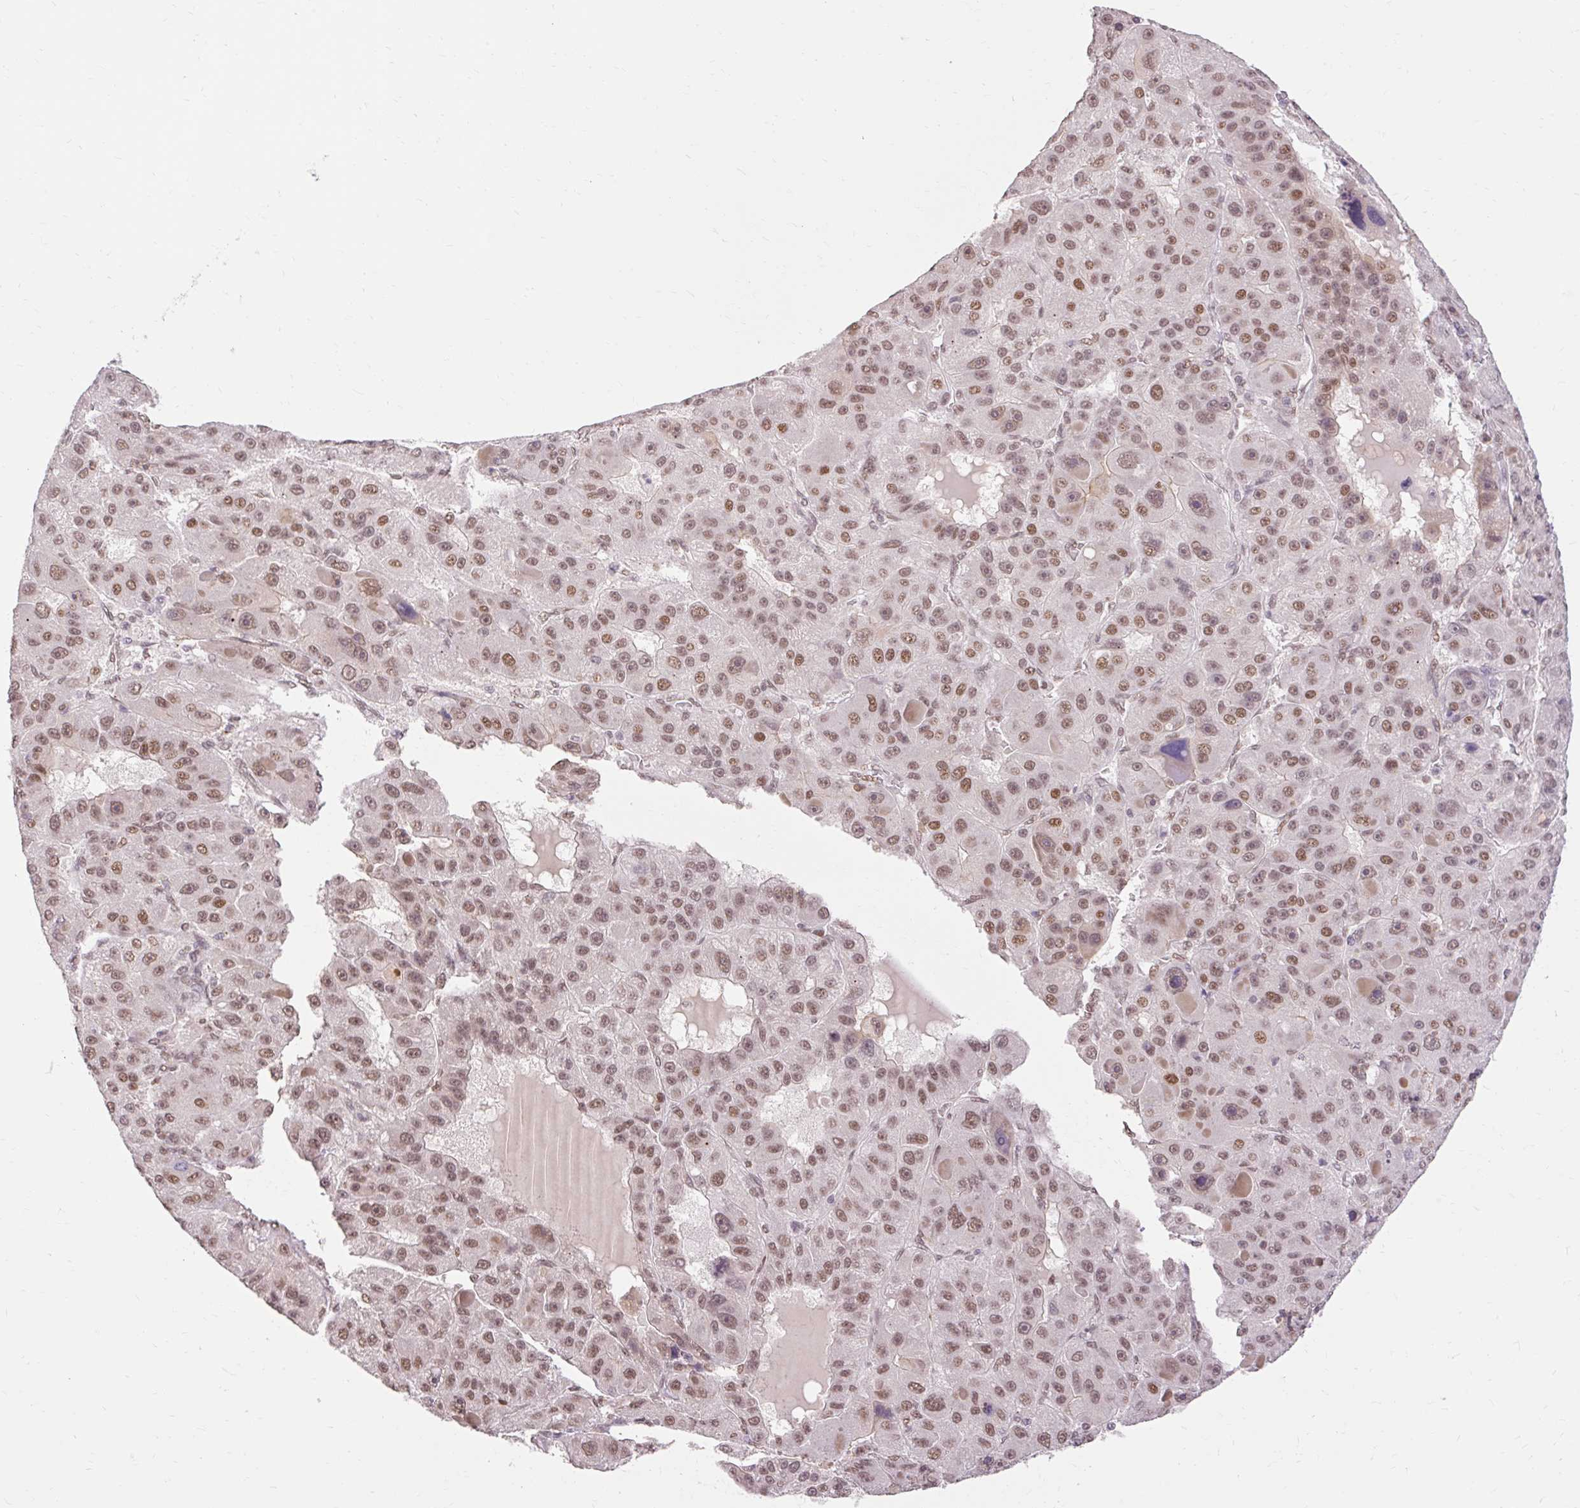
{"staining": {"intensity": "moderate", "quantity": ">75%", "location": "nuclear"}, "tissue": "liver cancer", "cell_type": "Tumor cells", "image_type": "cancer", "snomed": [{"axis": "morphology", "description": "Carcinoma, Hepatocellular, NOS"}, {"axis": "topography", "description": "Liver"}], "caption": "Liver cancer stained with DAB (3,3'-diaminobenzidine) immunohistochemistry shows medium levels of moderate nuclear staining in about >75% of tumor cells.", "gene": "NPIPB12", "patient": {"sex": "male", "age": 76}}